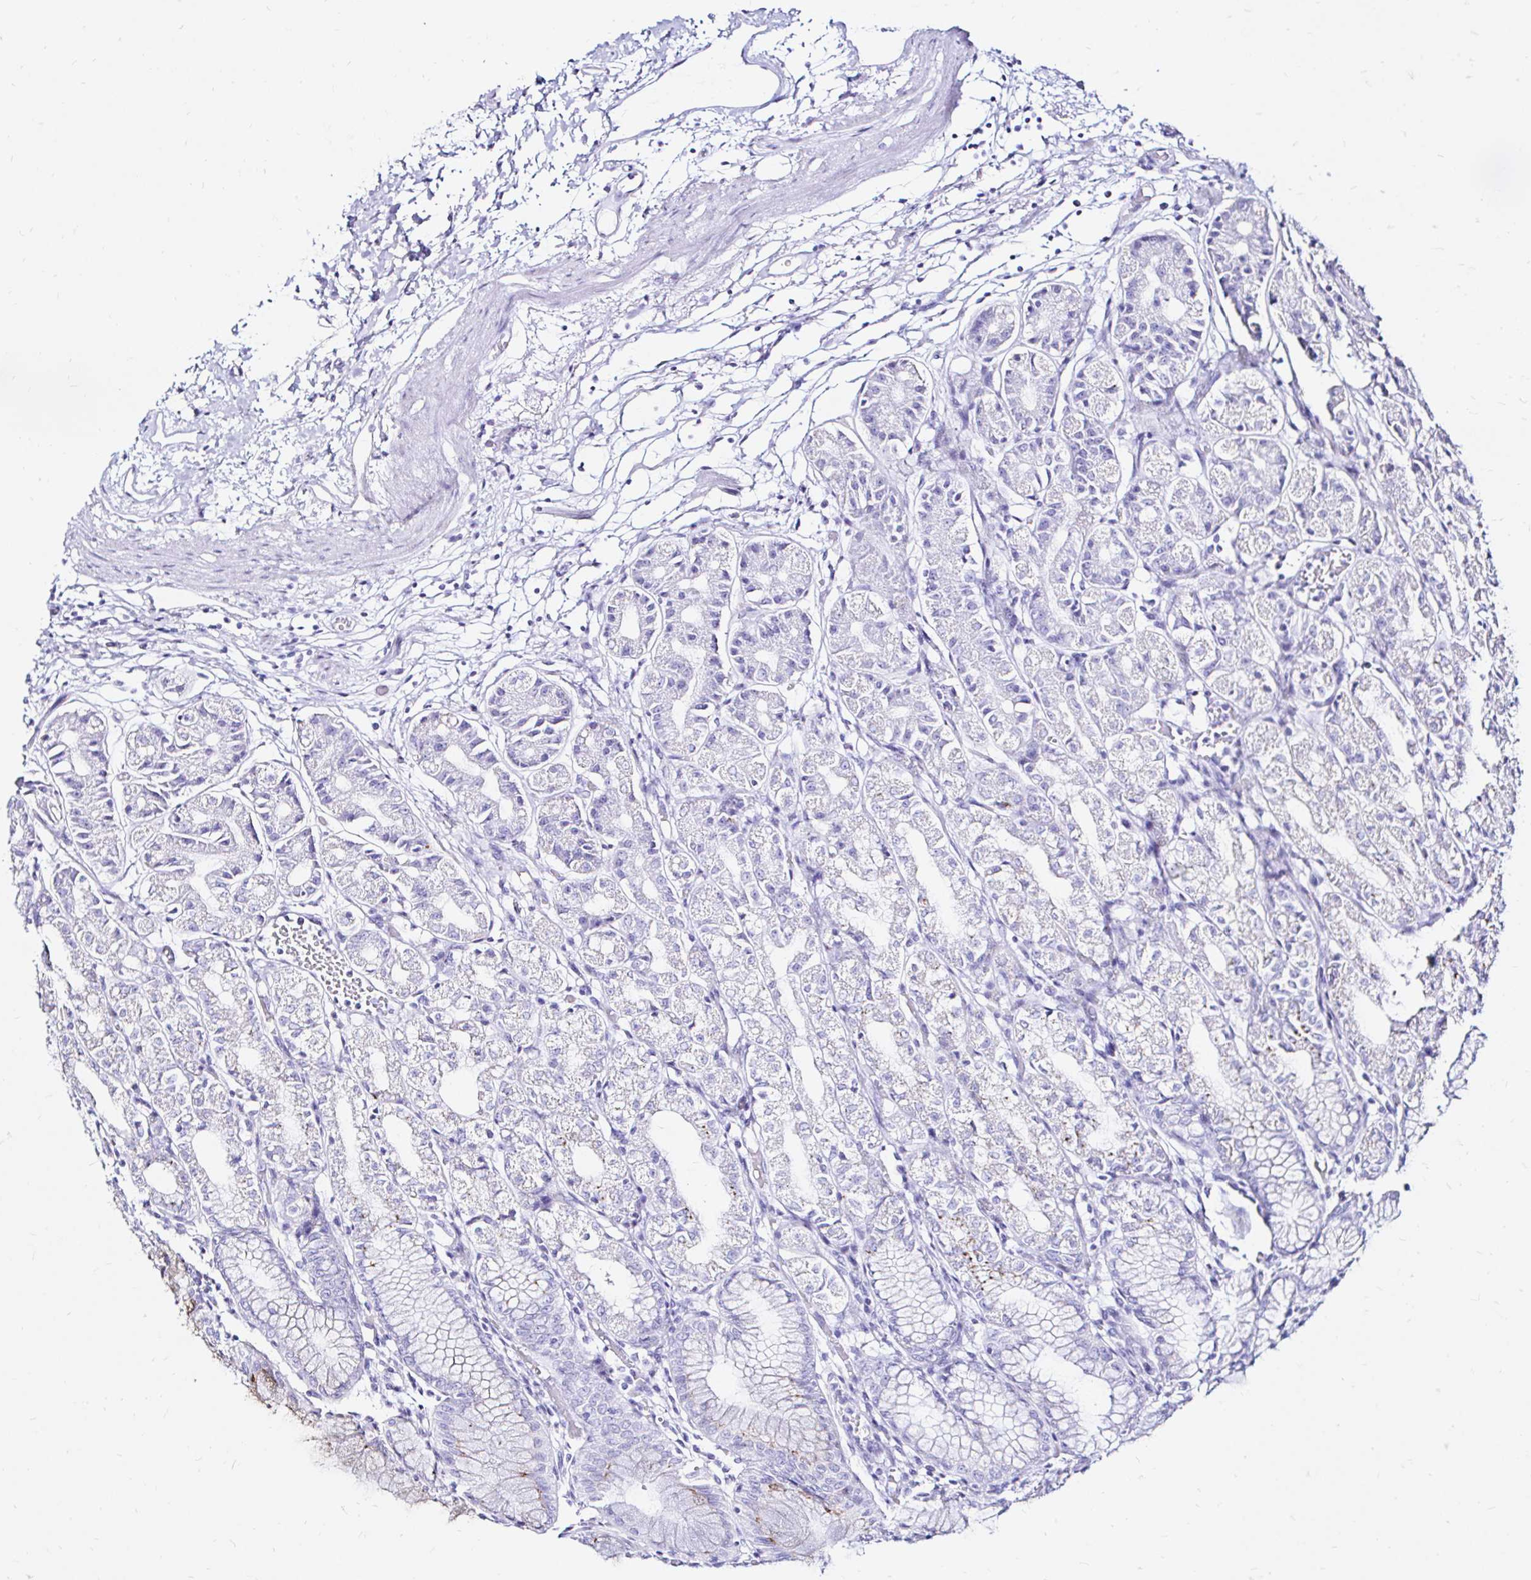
{"staining": {"intensity": "strong", "quantity": "<25%", "location": "cytoplasmic/membranous"}, "tissue": "stomach", "cell_type": "Glandular cells", "image_type": "normal", "snomed": [{"axis": "morphology", "description": "Normal tissue, NOS"}, {"axis": "topography", "description": "Stomach"}], "caption": "Protein expression analysis of benign stomach exhibits strong cytoplasmic/membranous positivity in approximately <25% of glandular cells. The staining is performed using DAB (3,3'-diaminobenzidine) brown chromogen to label protein expression. The nuclei are counter-stained blue using hematoxylin.", "gene": "ZNF432", "patient": {"sex": "female", "age": 57}}